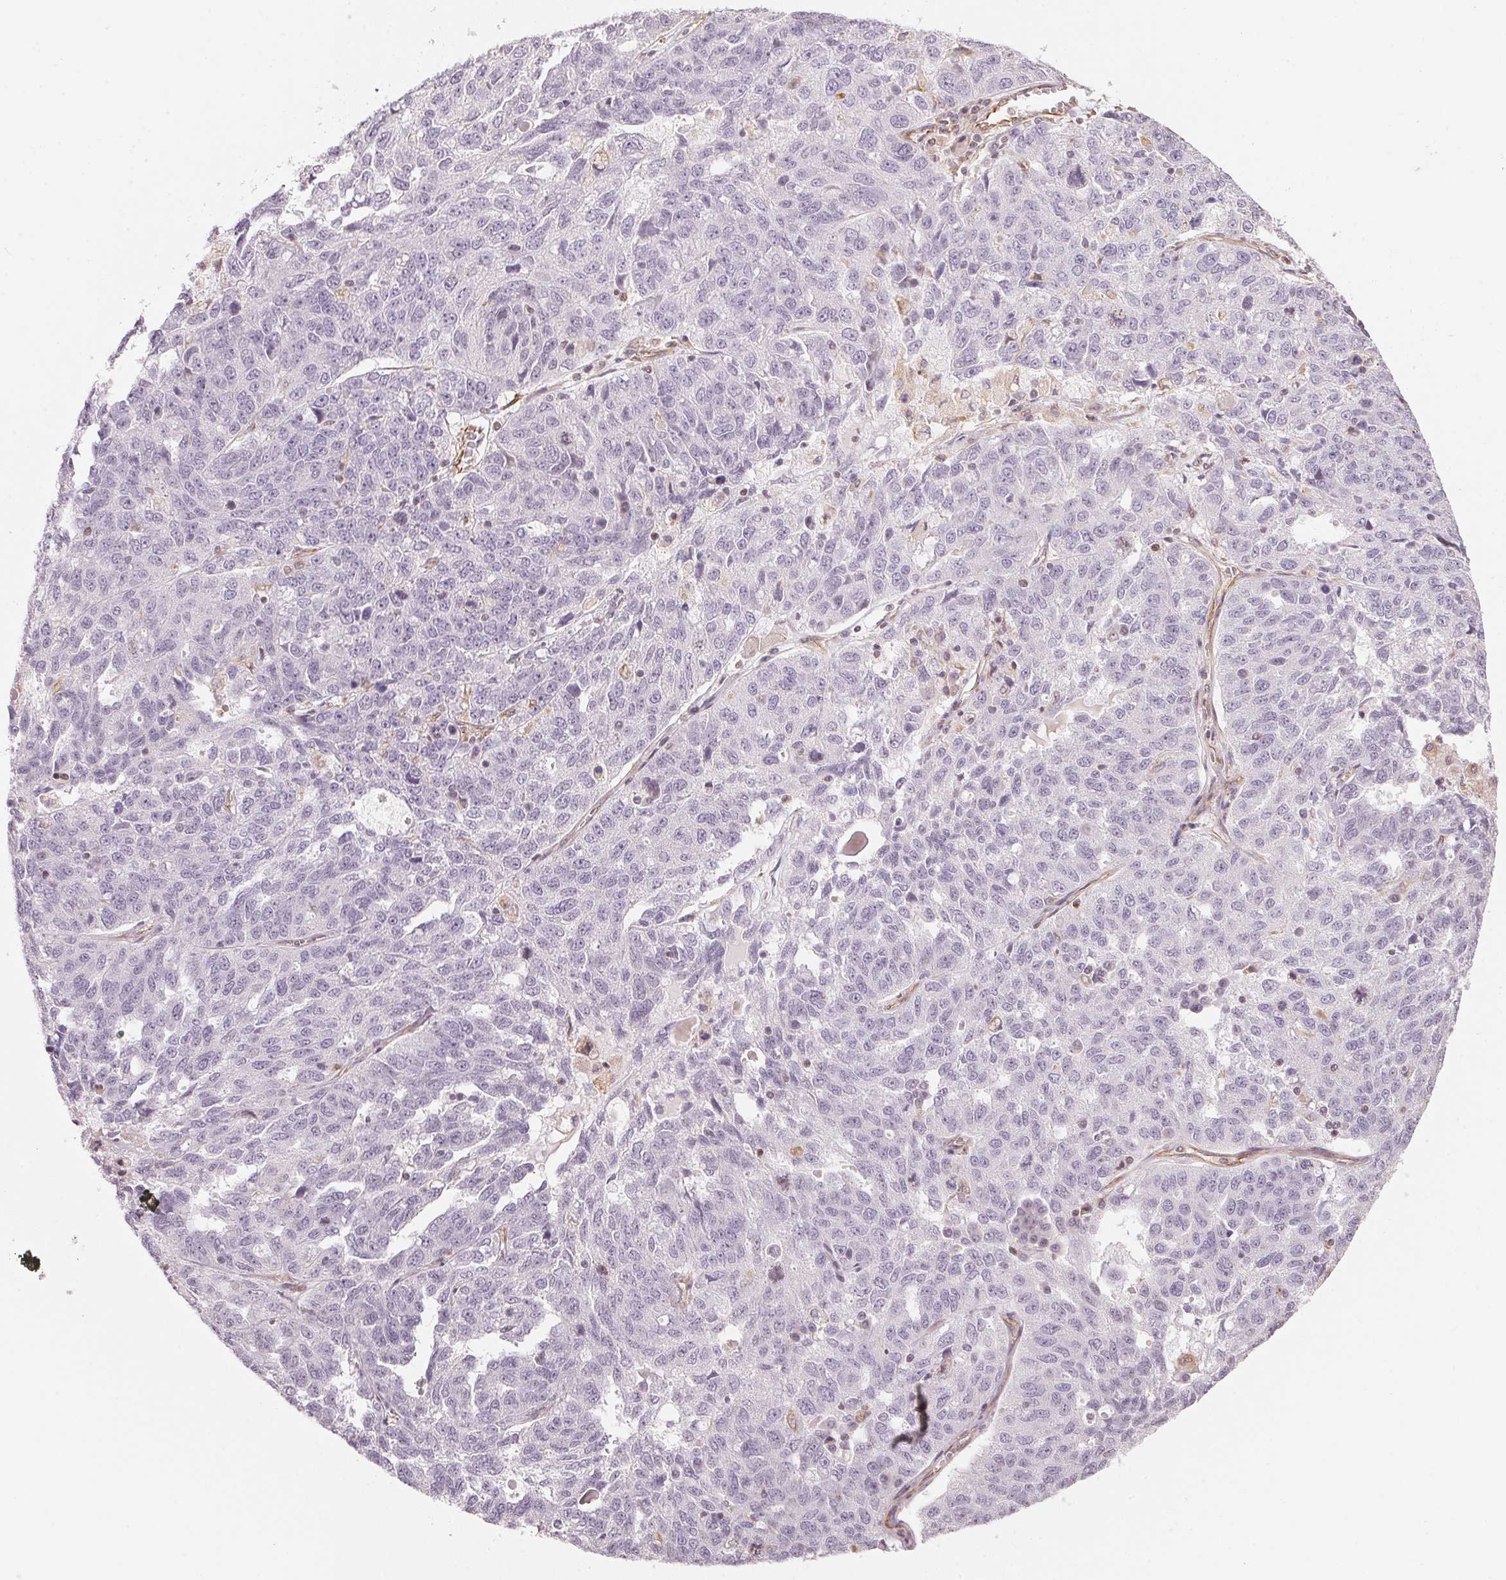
{"staining": {"intensity": "negative", "quantity": "none", "location": "none"}, "tissue": "ovarian cancer", "cell_type": "Tumor cells", "image_type": "cancer", "snomed": [{"axis": "morphology", "description": "Cystadenocarcinoma, serous, NOS"}, {"axis": "topography", "description": "Ovary"}], "caption": "This histopathology image is of ovarian cancer (serous cystadenocarcinoma) stained with immunohistochemistry to label a protein in brown with the nuclei are counter-stained blue. There is no staining in tumor cells. (Brightfield microscopy of DAB (3,3'-diaminobenzidine) IHC at high magnification).", "gene": "FOXR2", "patient": {"sex": "female", "age": 71}}